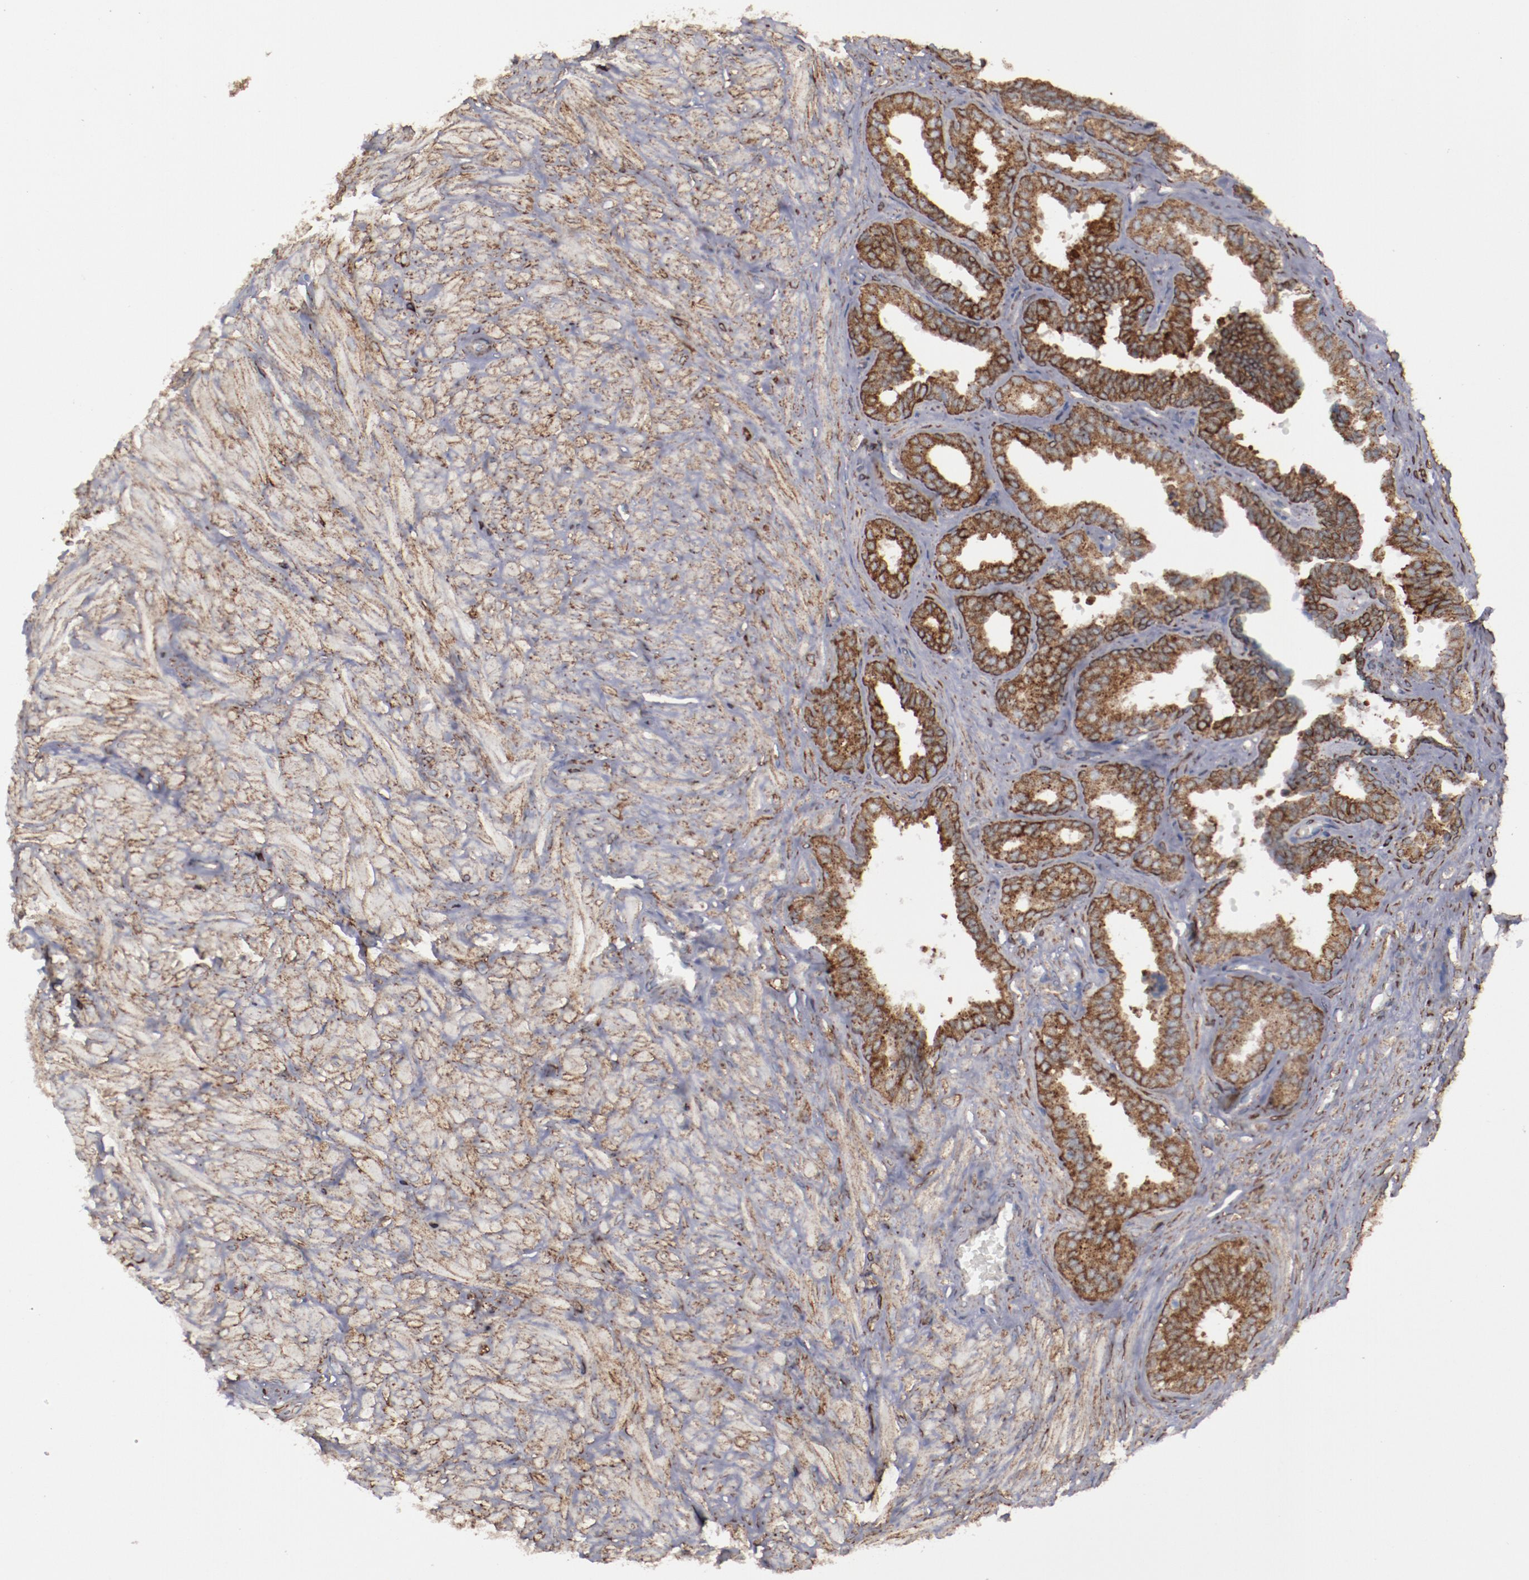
{"staining": {"intensity": "moderate", "quantity": ">75%", "location": "cytoplasmic/membranous"}, "tissue": "seminal vesicle", "cell_type": "Glandular cells", "image_type": "normal", "snomed": [{"axis": "morphology", "description": "Normal tissue, NOS"}, {"axis": "topography", "description": "Seminal veicle"}], "caption": "Brown immunohistochemical staining in unremarkable seminal vesicle exhibits moderate cytoplasmic/membranous expression in approximately >75% of glandular cells.", "gene": "ERLIN2", "patient": {"sex": "male", "age": 26}}